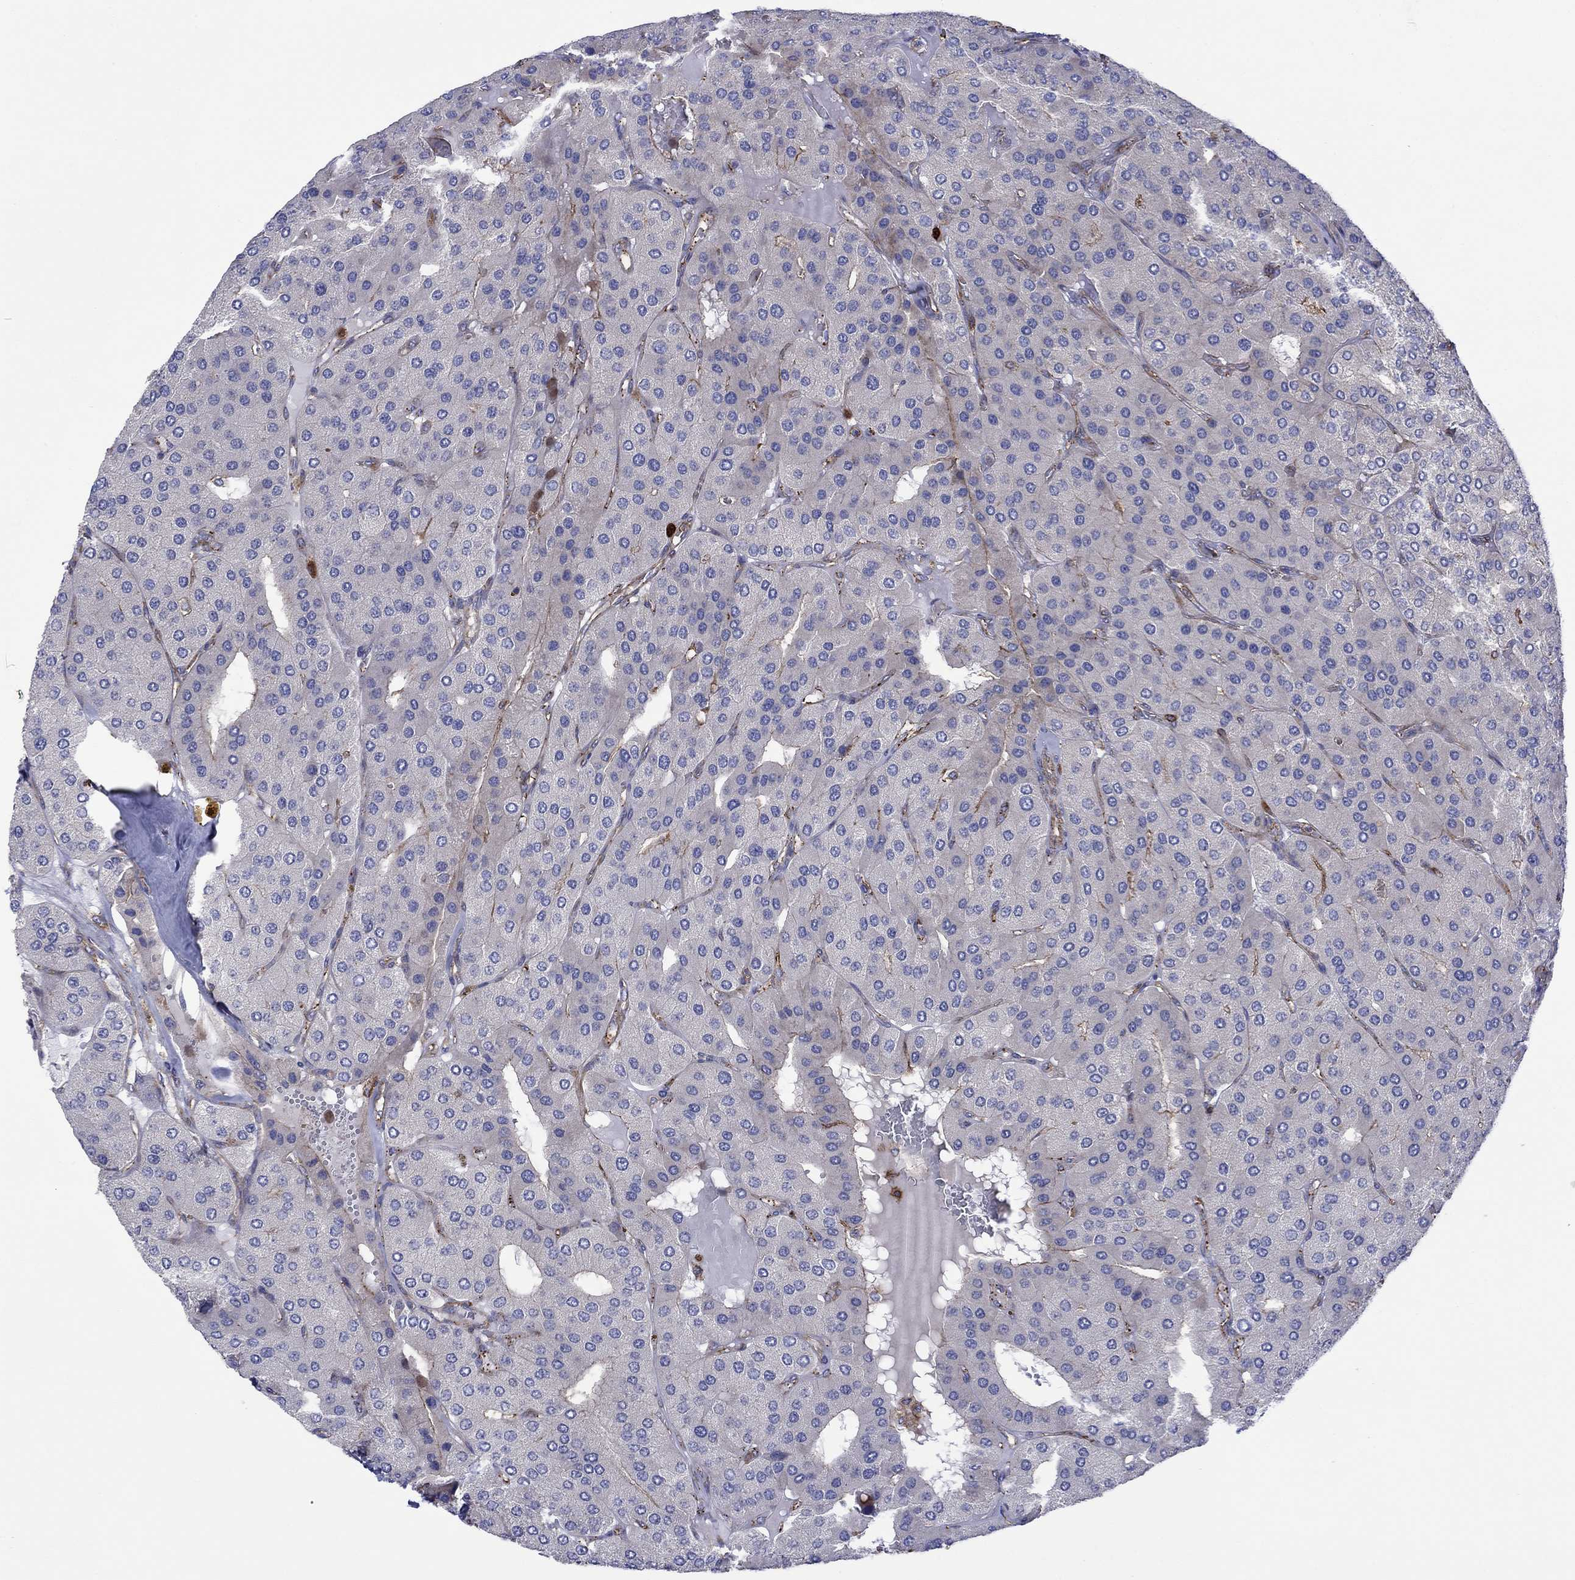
{"staining": {"intensity": "negative", "quantity": "none", "location": "none"}, "tissue": "parathyroid gland", "cell_type": "Glandular cells", "image_type": "normal", "snomed": [{"axis": "morphology", "description": "Normal tissue, NOS"}, {"axis": "morphology", "description": "Adenoma, NOS"}, {"axis": "topography", "description": "Parathyroid gland"}], "caption": "This is an IHC image of unremarkable parathyroid gland. There is no expression in glandular cells.", "gene": "PAG1", "patient": {"sex": "female", "age": 86}}